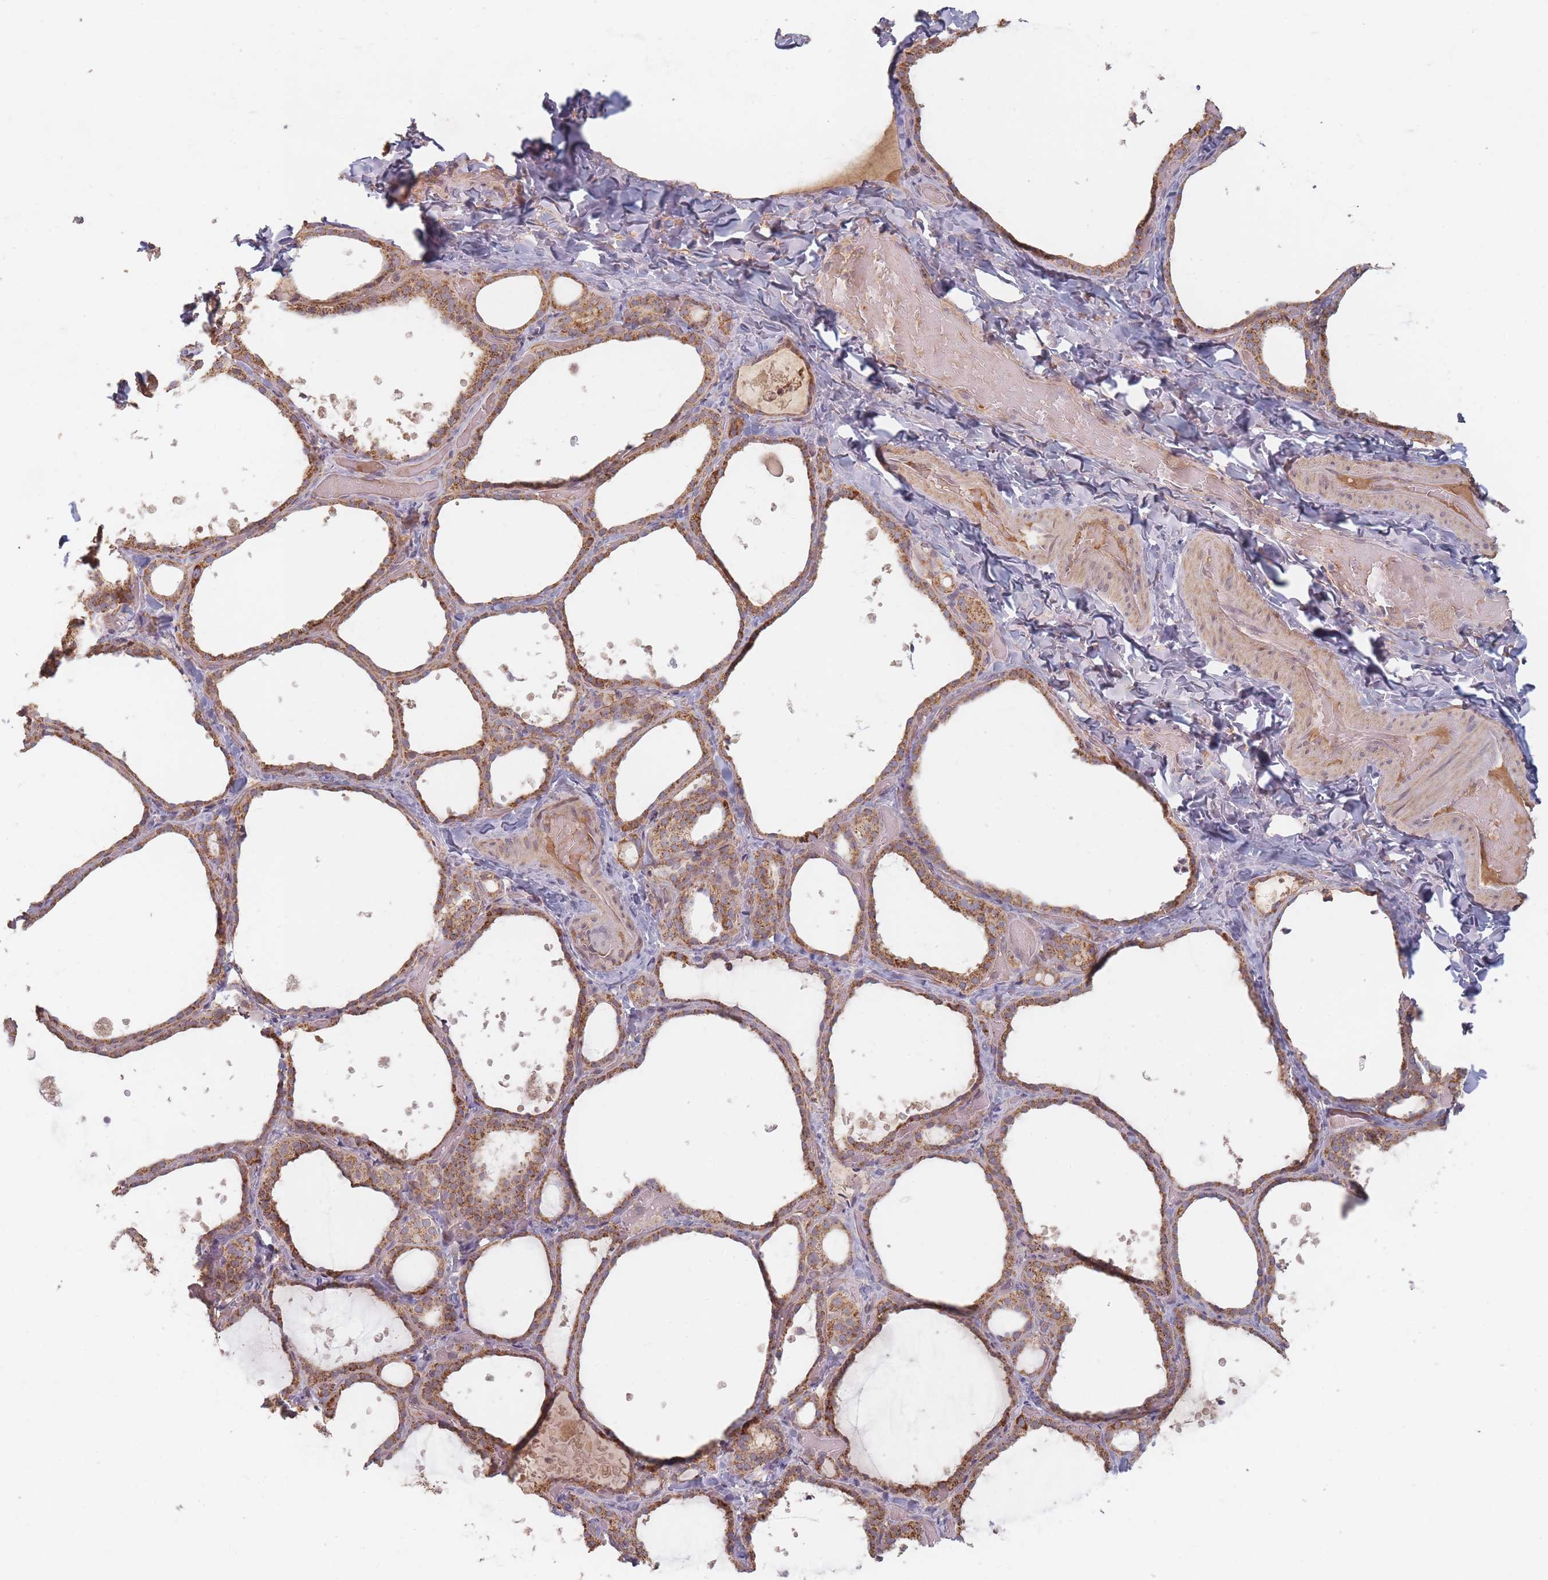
{"staining": {"intensity": "moderate", "quantity": ">75%", "location": "cytoplasmic/membranous"}, "tissue": "thyroid gland", "cell_type": "Glandular cells", "image_type": "normal", "snomed": [{"axis": "morphology", "description": "Normal tissue, NOS"}, {"axis": "topography", "description": "Thyroid gland"}], "caption": "Glandular cells exhibit moderate cytoplasmic/membranous positivity in about >75% of cells in normal thyroid gland.", "gene": "OR2M4", "patient": {"sex": "female", "age": 44}}